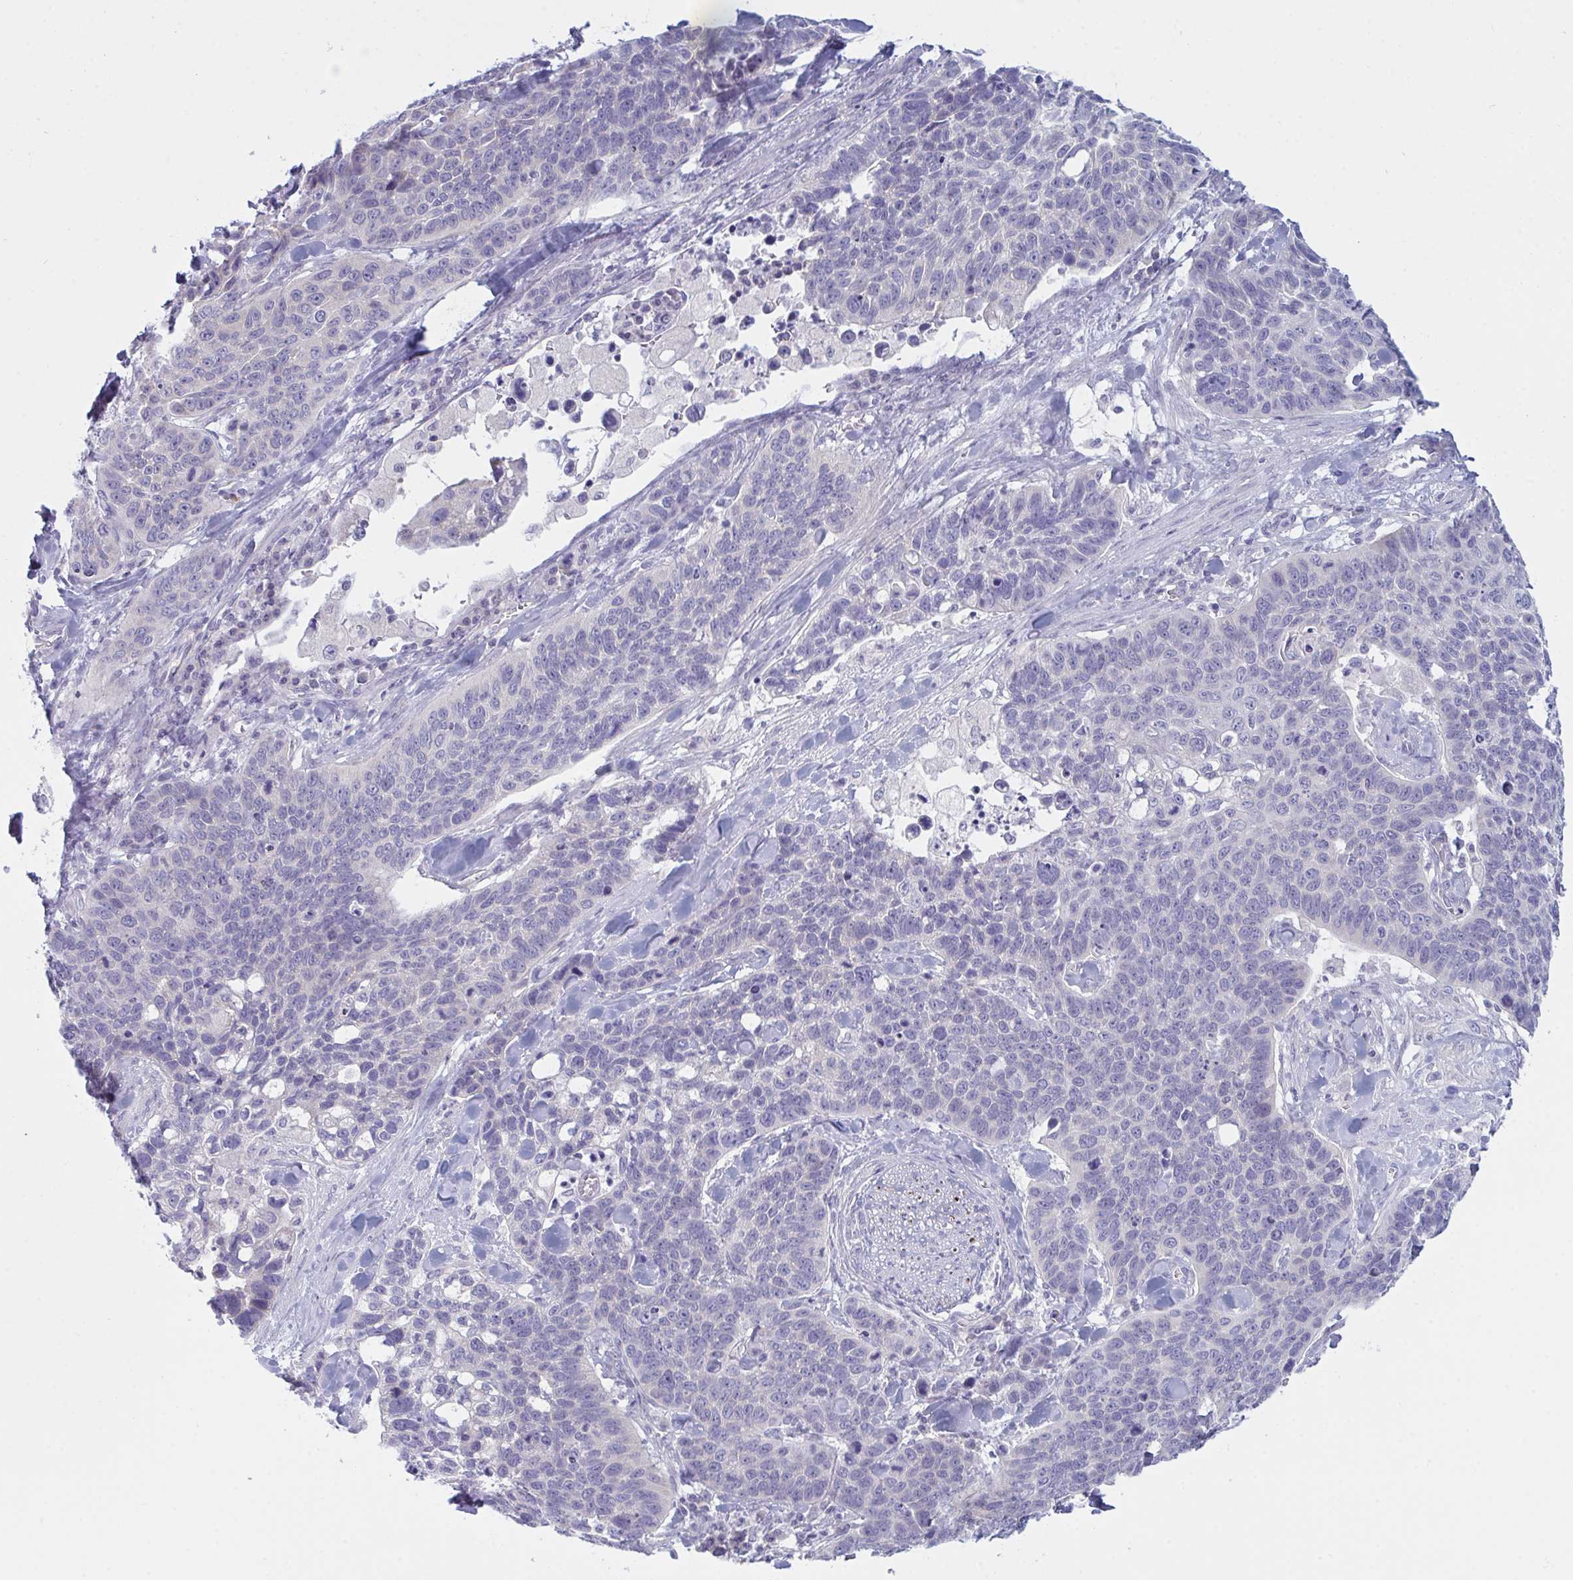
{"staining": {"intensity": "negative", "quantity": "none", "location": "none"}, "tissue": "lung cancer", "cell_type": "Tumor cells", "image_type": "cancer", "snomed": [{"axis": "morphology", "description": "Squamous cell carcinoma, NOS"}, {"axis": "topography", "description": "Lung"}], "caption": "A high-resolution micrograph shows immunohistochemistry (IHC) staining of lung squamous cell carcinoma, which shows no significant positivity in tumor cells.", "gene": "NAA30", "patient": {"sex": "male", "age": 62}}